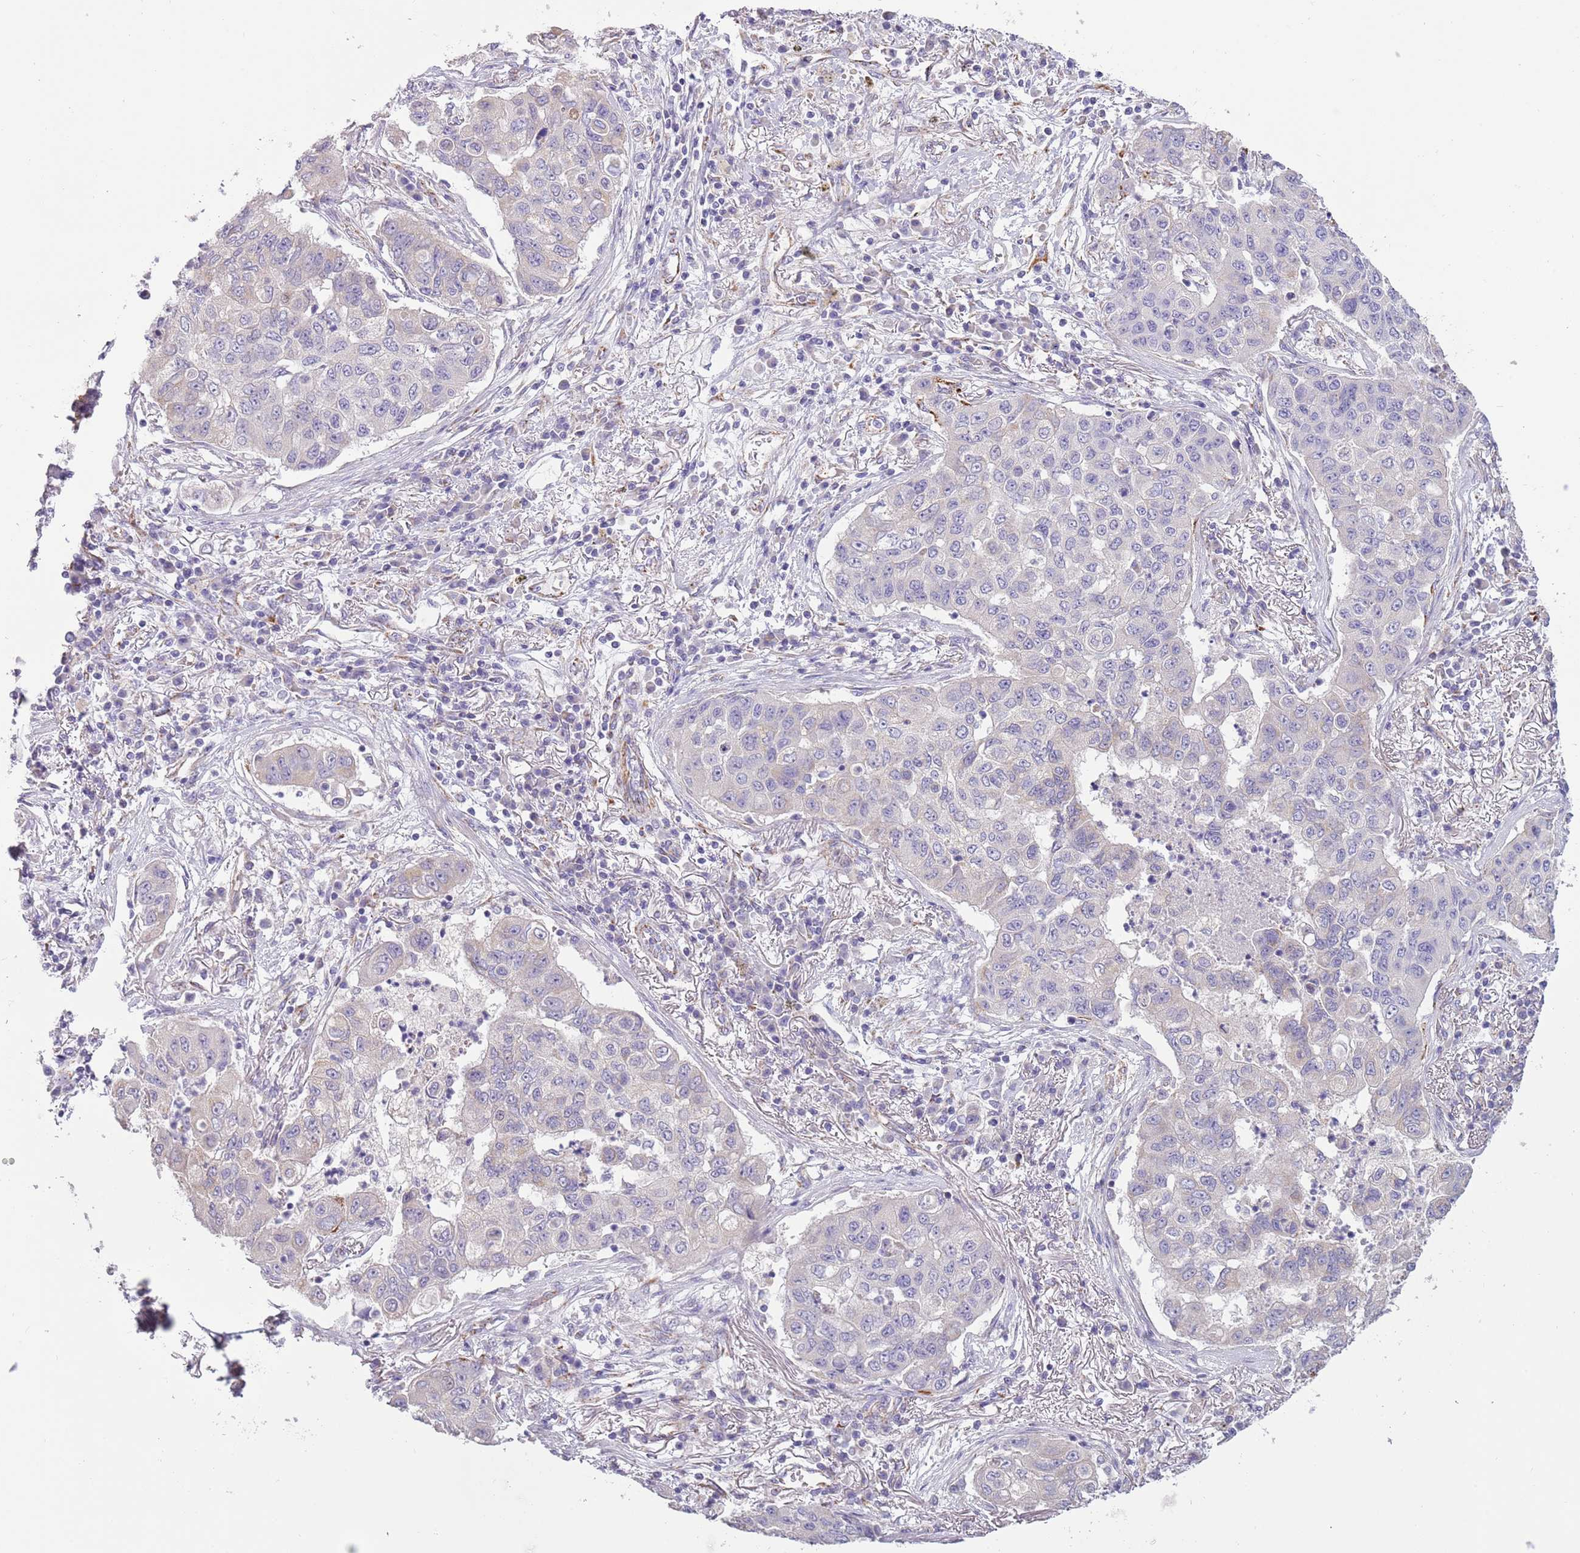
{"staining": {"intensity": "negative", "quantity": "none", "location": "none"}, "tissue": "lung cancer", "cell_type": "Tumor cells", "image_type": "cancer", "snomed": [{"axis": "morphology", "description": "Squamous cell carcinoma, NOS"}, {"axis": "topography", "description": "Lung"}], "caption": "A high-resolution micrograph shows immunohistochemistry (IHC) staining of lung squamous cell carcinoma, which exhibits no significant expression in tumor cells.", "gene": "RNF222", "patient": {"sex": "male", "age": 74}}